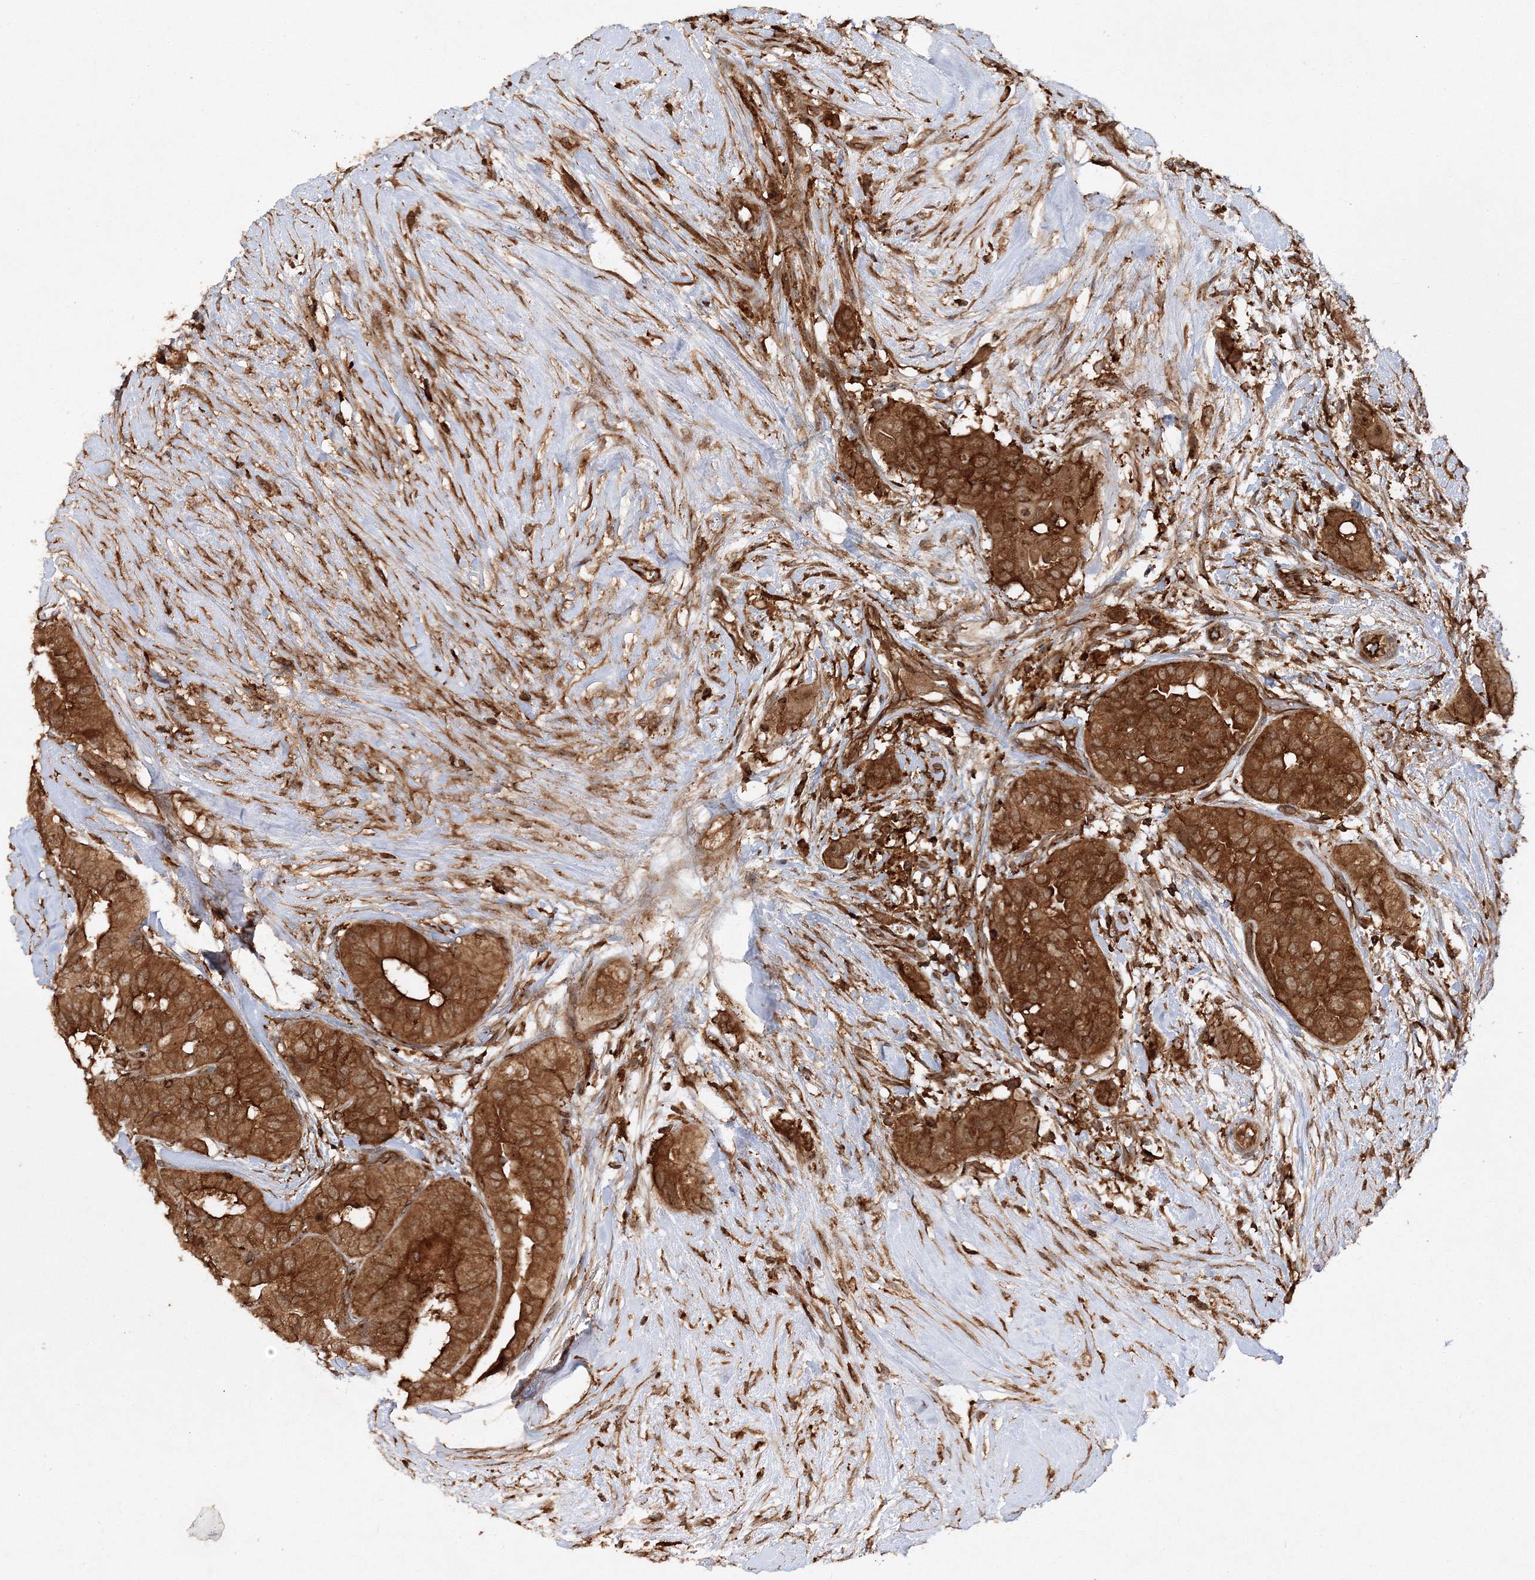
{"staining": {"intensity": "strong", "quantity": ">75%", "location": "cytoplasmic/membranous"}, "tissue": "thyroid cancer", "cell_type": "Tumor cells", "image_type": "cancer", "snomed": [{"axis": "morphology", "description": "Papillary adenocarcinoma, NOS"}, {"axis": "topography", "description": "Thyroid gland"}], "caption": "Immunohistochemical staining of human thyroid cancer reveals high levels of strong cytoplasmic/membranous expression in approximately >75% of tumor cells.", "gene": "WDR37", "patient": {"sex": "female", "age": 59}}